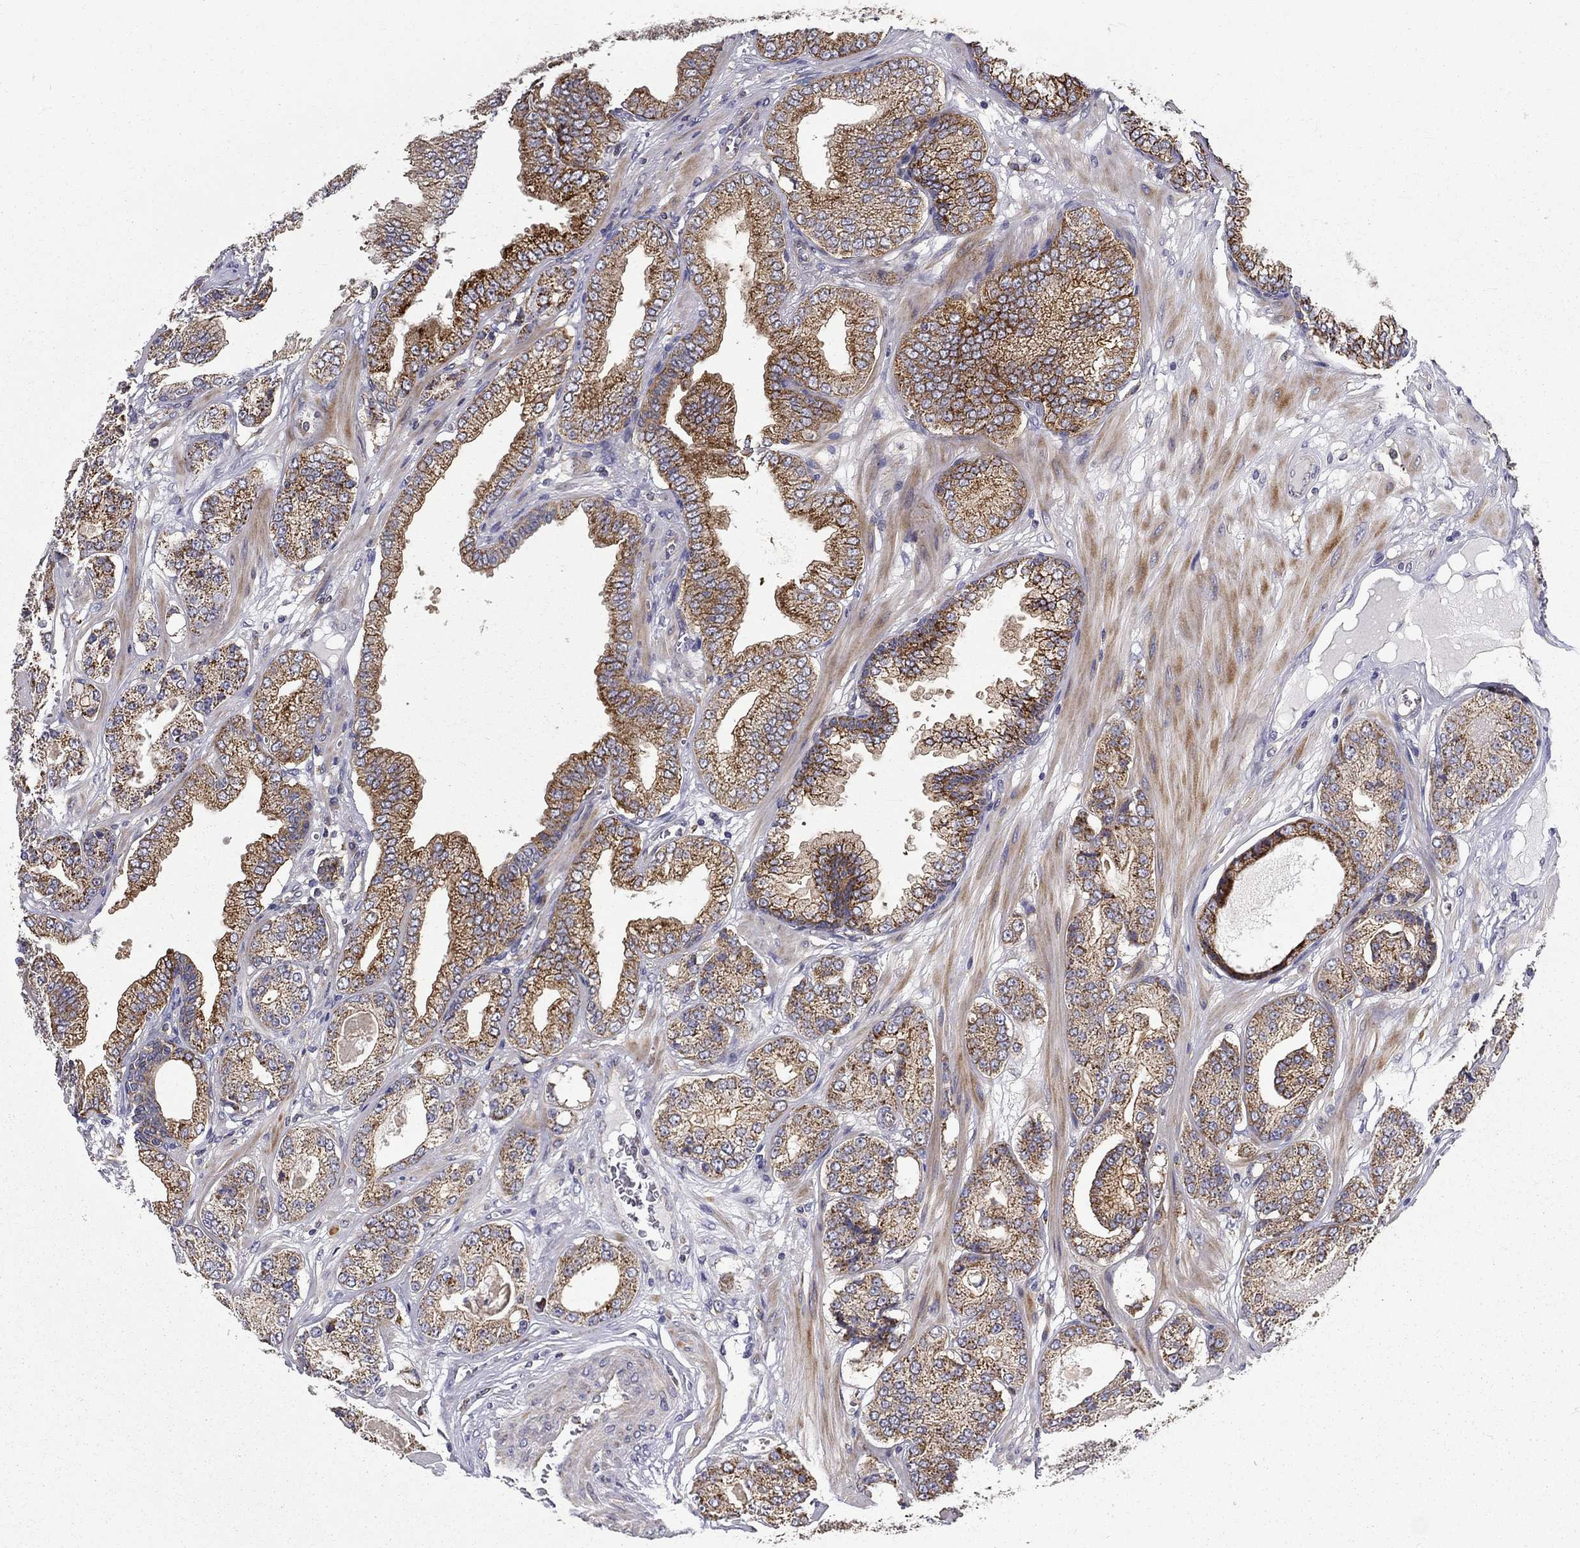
{"staining": {"intensity": "moderate", "quantity": ">75%", "location": "cytoplasmic/membranous"}, "tissue": "prostate cancer", "cell_type": "Tumor cells", "image_type": "cancer", "snomed": [{"axis": "morphology", "description": "Adenocarcinoma, NOS"}, {"axis": "topography", "description": "Prostate"}], "caption": "Prostate adenocarcinoma stained with a protein marker displays moderate staining in tumor cells.", "gene": "ALDH4A1", "patient": {"sex": "male", "age": 64}}